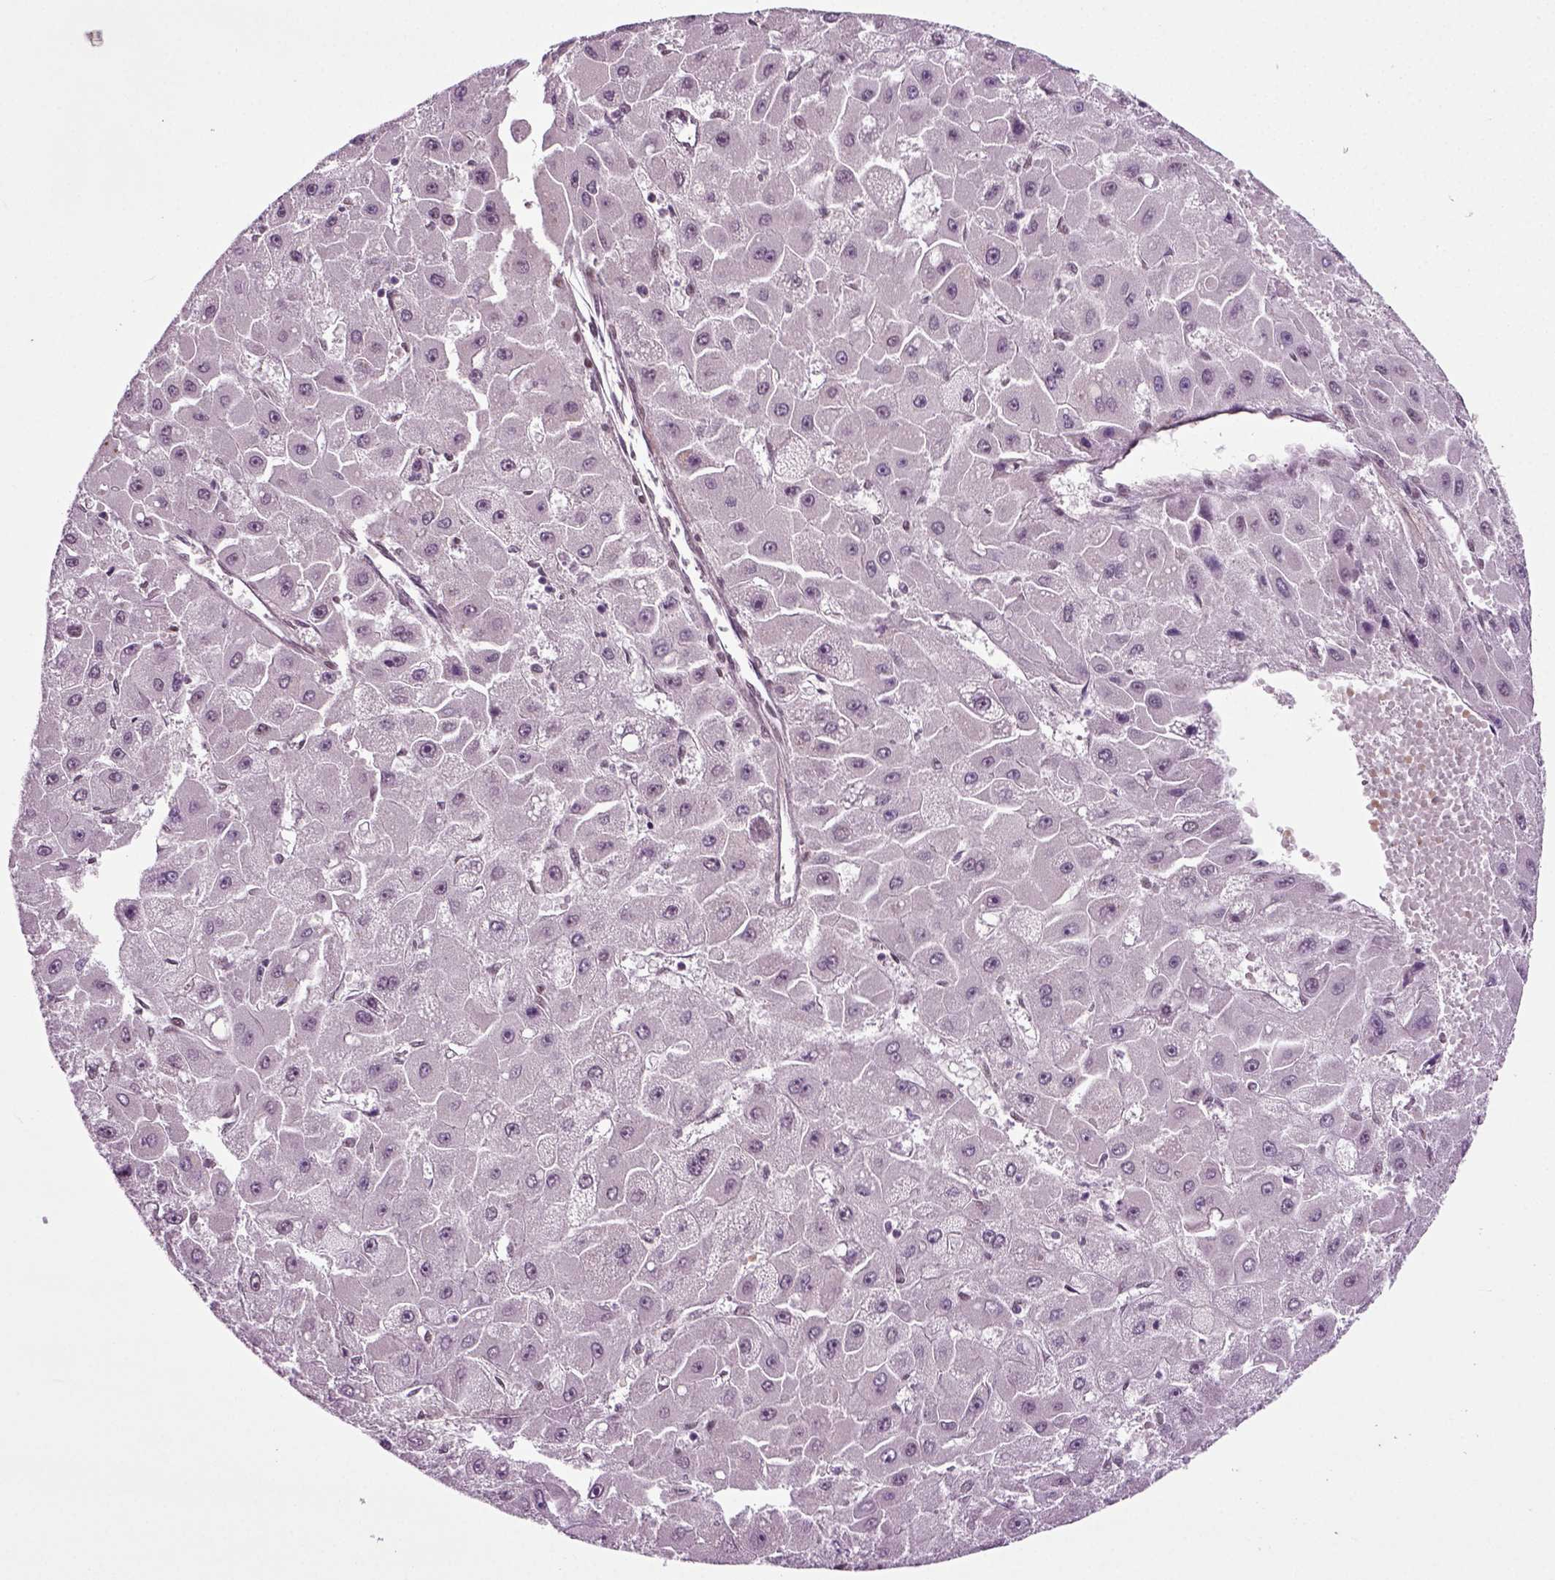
{"staining": {"intensity": "negative", "quantity": "none", "location": "none"}, "tissue": "liver cancer", "cell_type": "Tumor cells", "image_type": "cancer", "snomed": [{"axis": "morphology", "description": "Carcinoma, Hepatocellular, NOS"}, {"axis": "topography", "description": "Liver"}], "caption": "The histopathology image demonstrates no significant expression in tumor cells of liver cancer (hepatocellular carcinoma).", "gene": "RCOR3", "patient": {"sex": "female", "age": 25}}